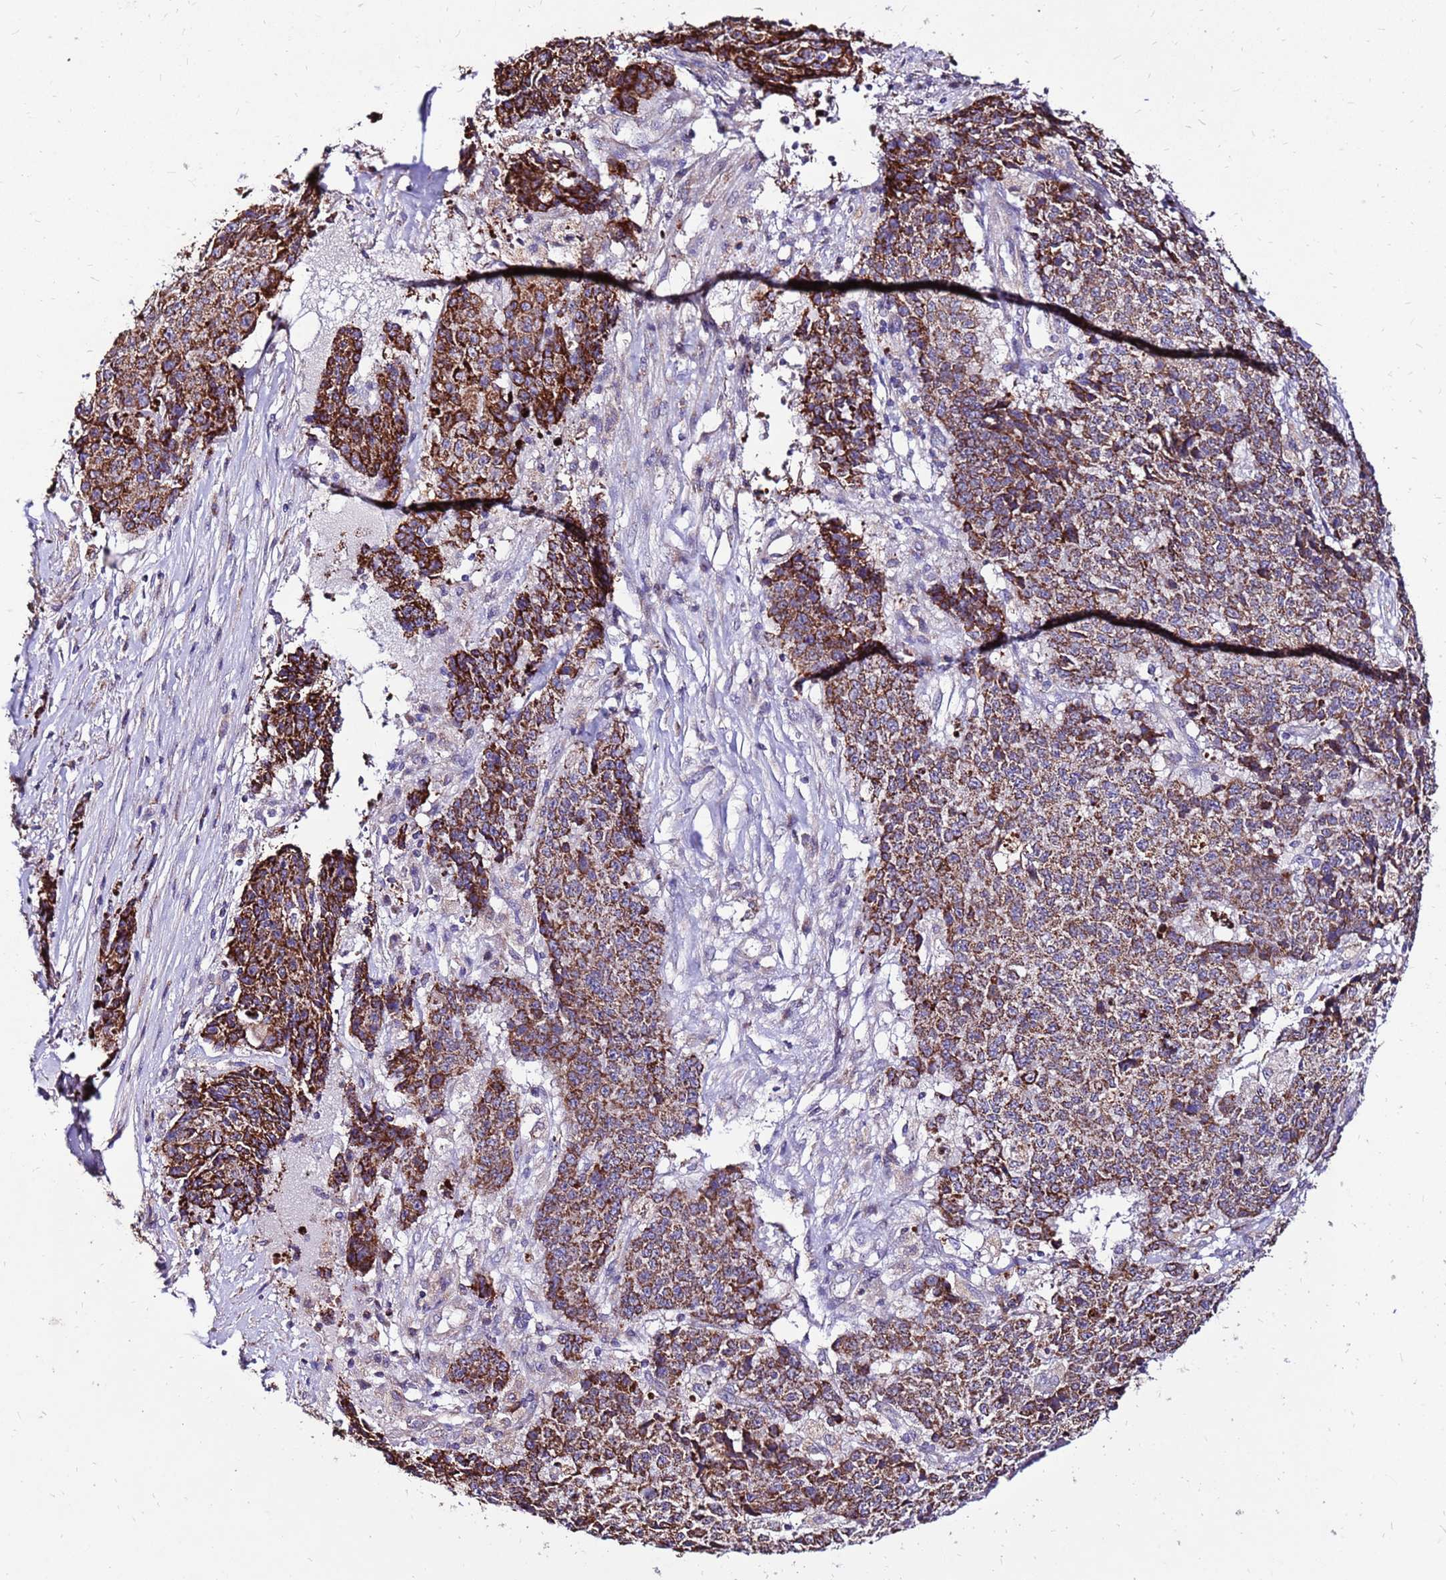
{"staining": {"intensity": "strong", "quantity": ">75%", "location": "cytoplasmic/membranous"}, "tissue": "ovarian cancer", "cell_type": "Tumor cells", "image_type": "cancer", "snomed": [{"axis": "morphology", "description": "Carcinoma, endometroid"}, {"axis": "topography", "description": "Ovary"}], "caption": "Endometroid carcinoma (ovarian) stained with a brown dye reveals strong cytoplasmic/membranous positive positivity in approximately >75% of tumor cells.", "gene": "SPSB3", "patient": {"sex": "female", "age": 42}}